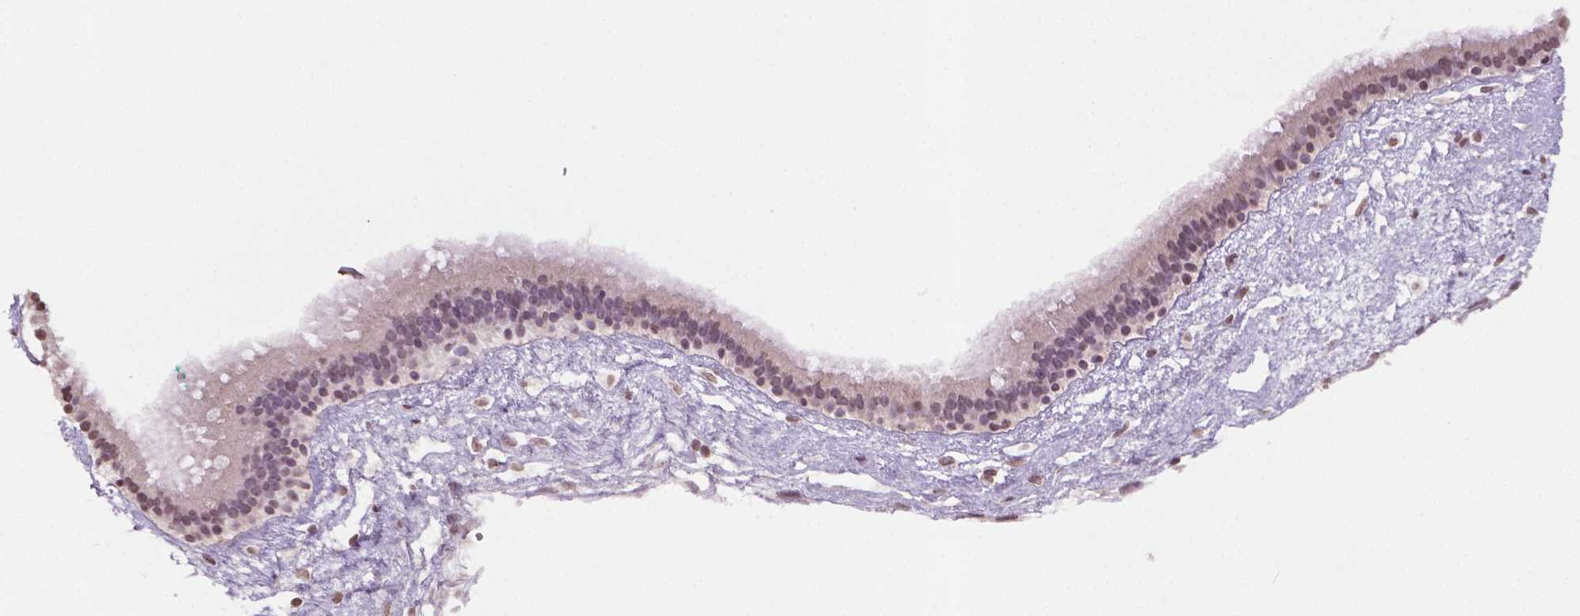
{"staining": {"intensity": "weak", "quantity": "<25%", "location": "nuclear"}, "tissue": "nasopharynx", "cell_type": "Respiratory epithelial cells", "image_type": "normal", "snomed": [{"axis": "morphology", "description": "Normal tissue, NOS"}, {"axis": "topography", "description": "Nasopharynx"}], "caption": "Immunohistochemistry (IHC) of unremarkable nasopharynx exhibits no positivity in respiratory epithelial cells. The staining was performed using DAB to visualize the protein expression in brown, while the nuclei were stained in blue with hematoxylin (Magnification: 20x).", "gene": "NTNG2", "patient": {"sex": "male", "age": 24}}